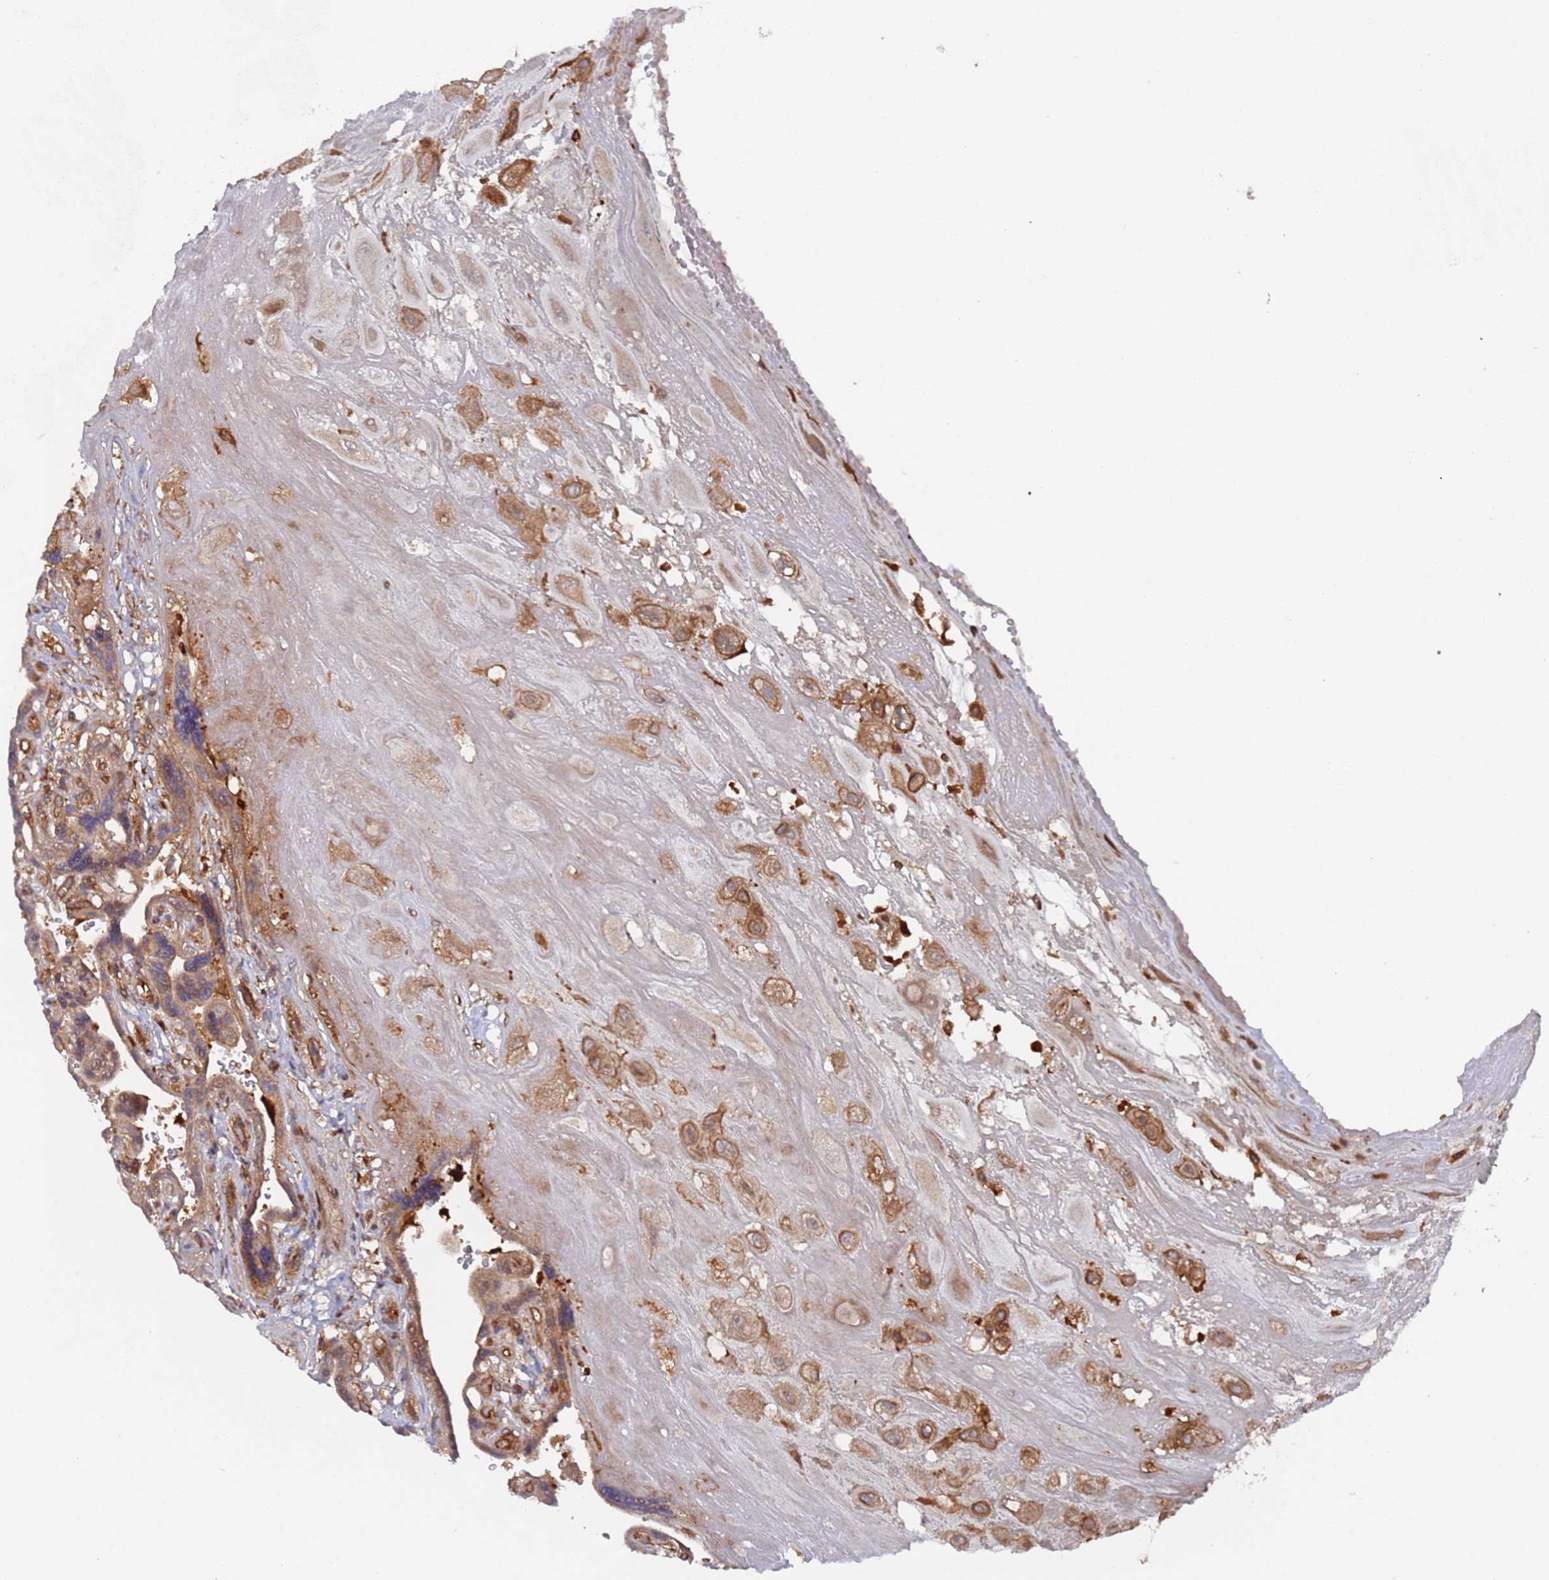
{"staining": {"intensity": "moderate", "quantity": ">75%", "location": "cytoplasmic/membranous"}, "tissue": "placenta", "cell_type": "Decidual cells", "image_type": "normal", "snomed": [{"axis": "morphology", "description": "Normal tissue, NOS"}, {"axis": "topography", "description": "Placenta"}], "caption": "Unremarkable placenta was stained to show a protein in brown. There is medium levels of moderate cytoplasmic/membranous staining in about >75% of decidual cells. (DAB IHC, brown staining for protein, blue staining for nuclei).", "gene": "DDX60", "patient": {"sex": "female", "age": 32}}